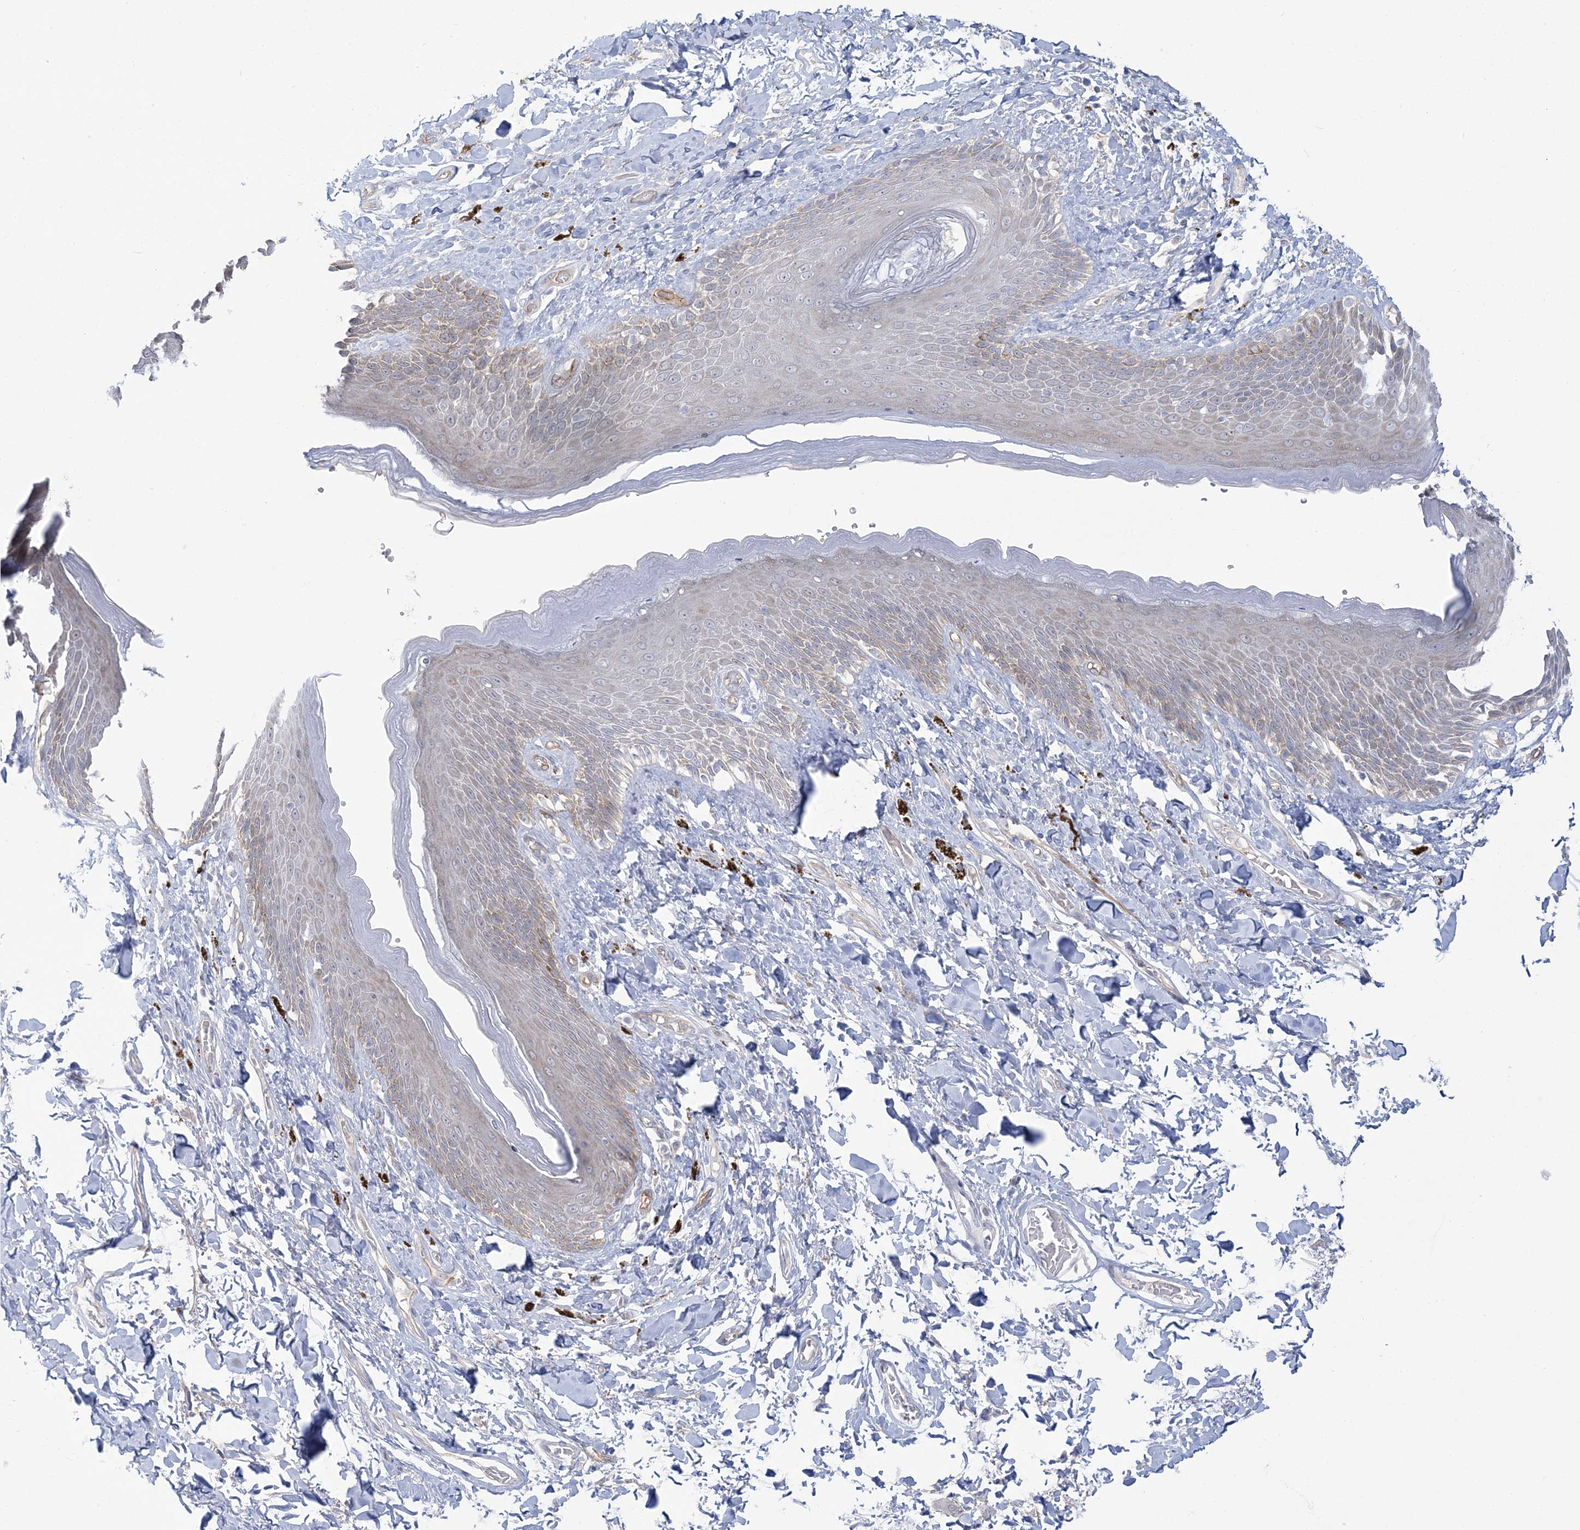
{"staining": {"intensity": "weak", "quantity": "<25%", "location": "cytoplasmic/membranous"}, "tissue": "skin", "cell_type": "Epidermal cells", "image_type": "normal", "snomed": [{"axis": "morphology", "description": "Normal tissue, NOS"}, {"axis": "topography", "description": "Anal"}], "caption": "IHC micrograph of unremarkable skin: human skin stained with DAB reveals no significant protein expression in epidermal cells. (DAB immunohistochemistry (IHC) with hematoxylin counter stain).", "gene": "FARSB", "patient": {"sex": "female", "age": 78}}